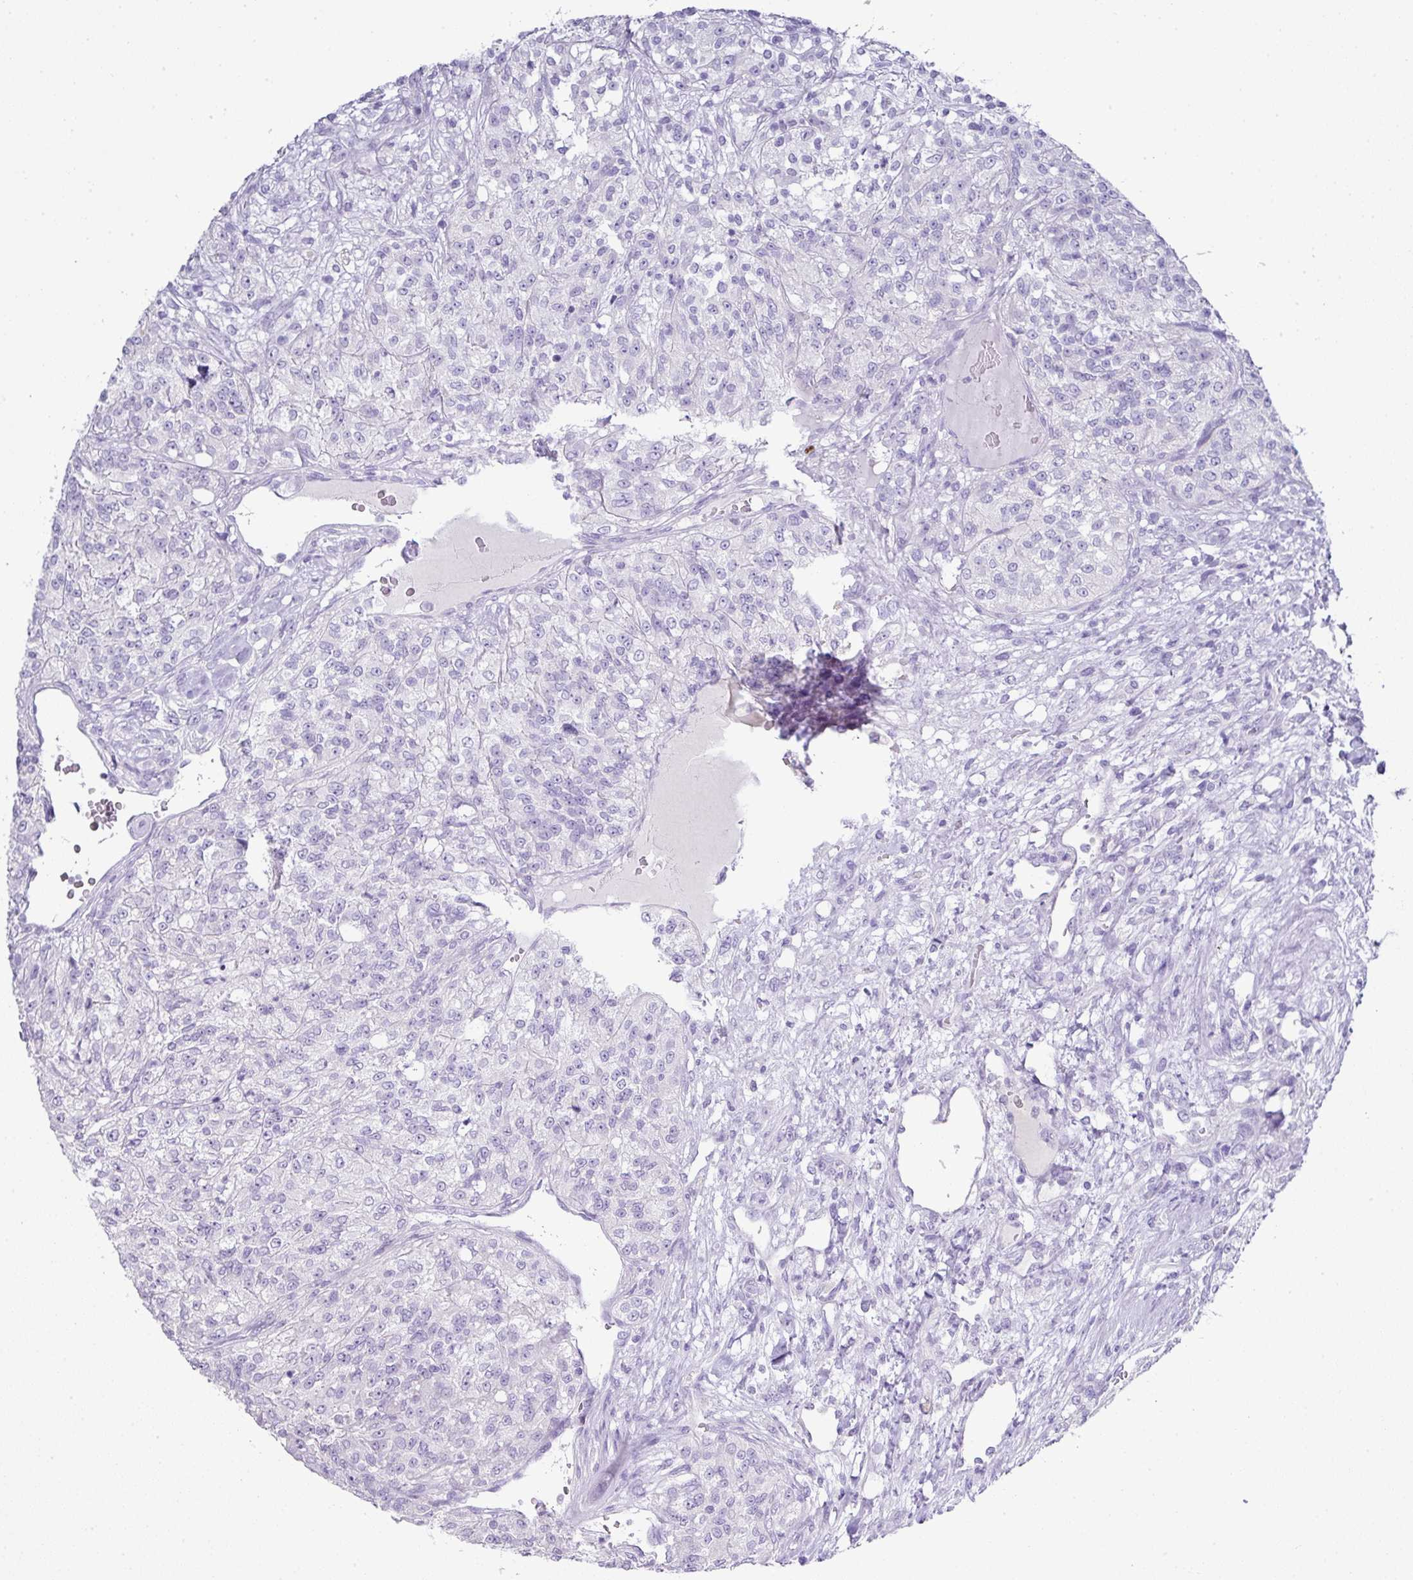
{"staining": {"intensity": "negative", "quantity": "none", "location": "none"}, "tissue": "renal cancer", "cell_type": "Tumor cells", "image_type": "cancer", "snomed": [{"axis": "morphology", "description": "Adenocarcinoma, NOS"}, {"axis": "topography", "description": "Kidney"}], "caption": "A photomicrograph of human renal cancer (adenocarcinoma) is negative for staining in tumor cells.", "gene": "BCL11A", "patient": {"sex": "female", "age": 63}}